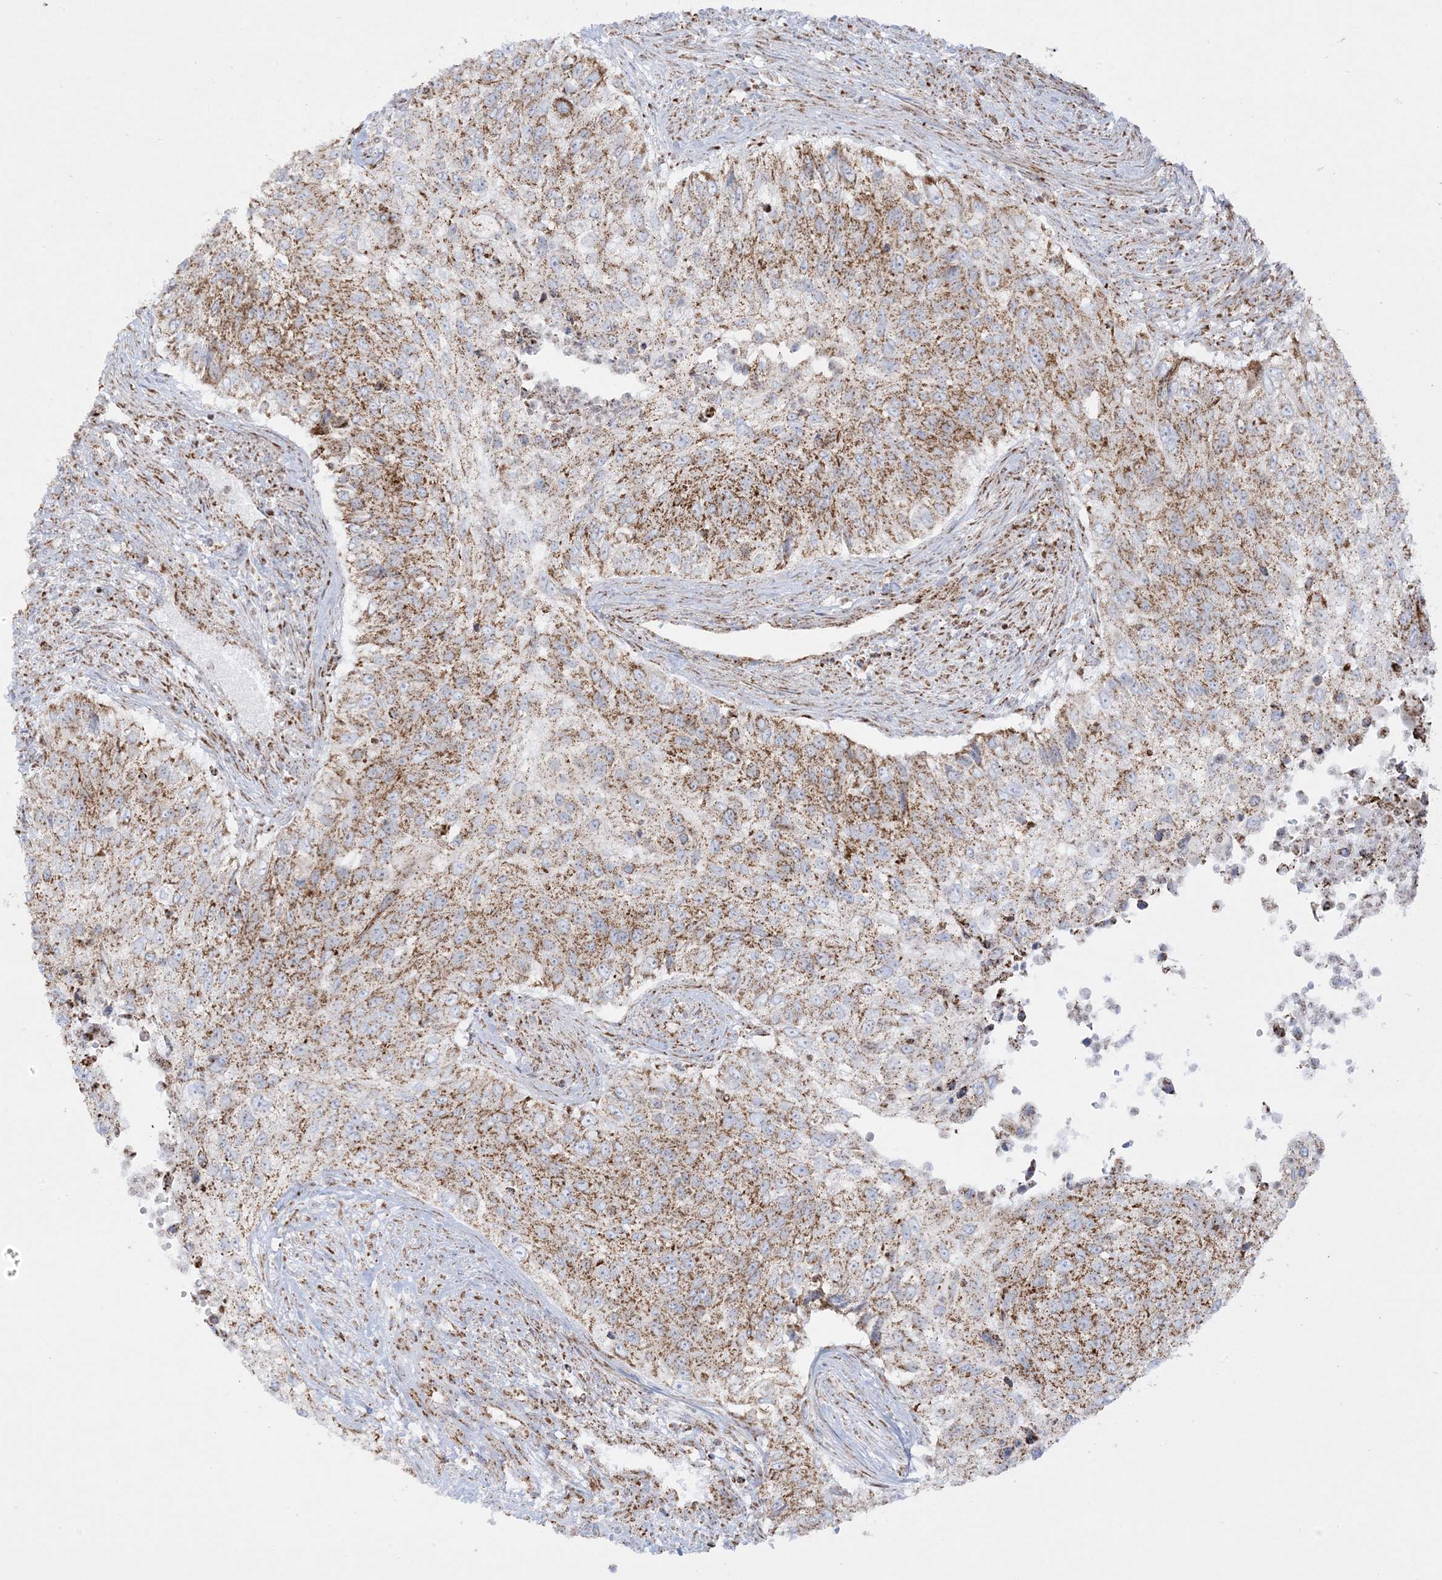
{"staining": {"intensity": "moderate", "quantity": ">75%", "location": "cytoplasmic/membranous"}, "tissue": "urothelial cancer", "cell_type": "Tumor cells", "image_type": "cancer", "snomed": [{"axis": "morphology", "description": "Urothelial carcinoma, High grade"}, {"axis": "topography", "description": "Urinary bladder"}], "caption": "Brown immunohistochemical staining in urothelial cancer exhibits moderate cytoplasmic/membranous expression in approximately >75% of tumor cells.", "gene": "MRPS36", "patient": {"sex": "female", "age": 60}}